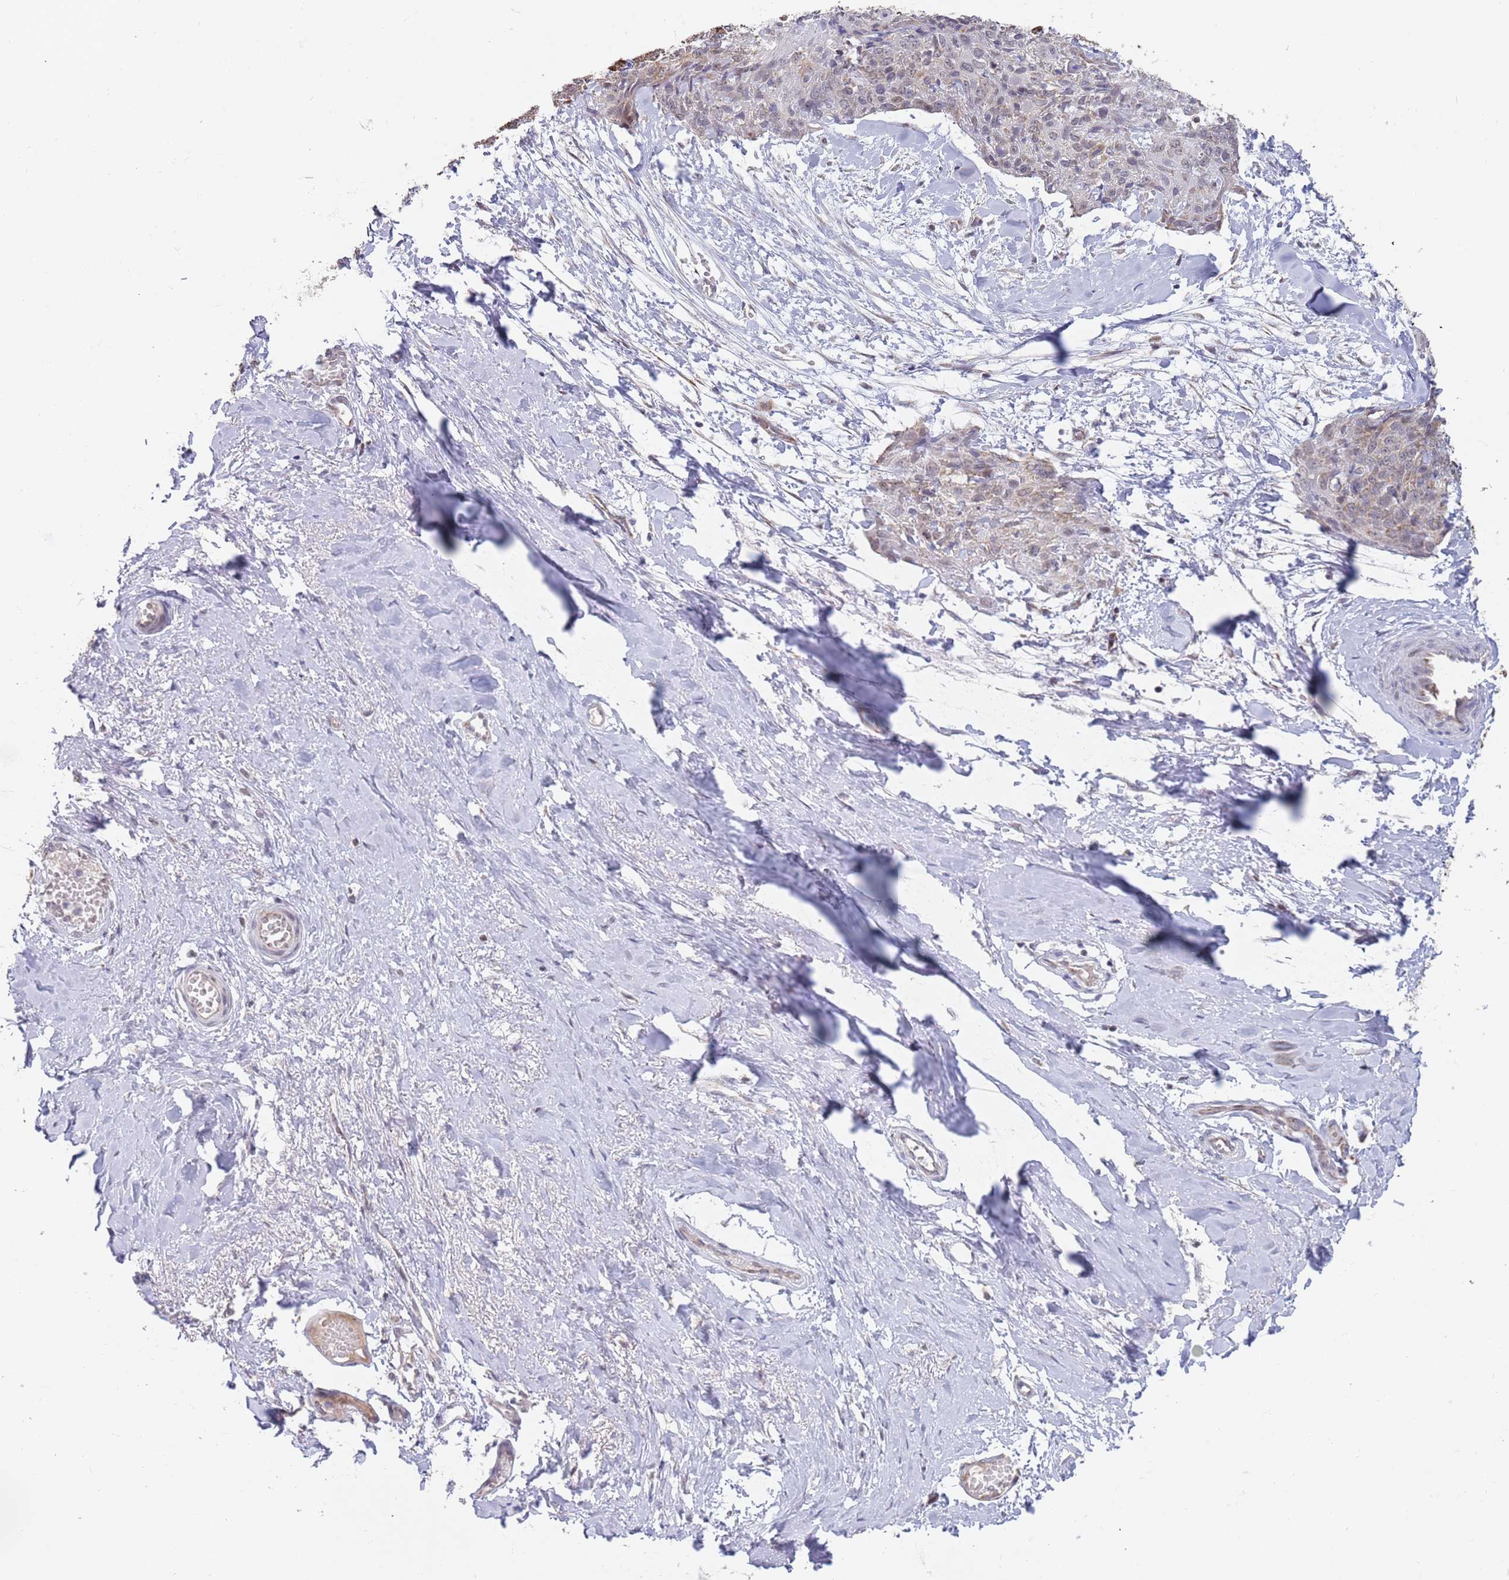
{"staining": {"intensity": "moderate", "quantity": "25%-75%", "location": "cytoplasmic/membranous"}, "tissue": "skin cancer", "cell_type": "Tumor cells", "image_type": "cancer", "snomed": [{"axis": "morphology", "description": "Squamous cell carcinoma, NOS"}, {"axis": "topography", "description": "Skin"}, {"axis": "topography", "description": "Vulva"}], "caption": "An immunohistochemistry (IHC) image of tumor tissue is shown. Protein staining in brown highlights moderate cytoplasmic/membranous positivity in skin cancer (squamous cell carcinoma) within tumor cells.", "gene": "TIMM13", "patient": {"sex": "female", "age": 85}}